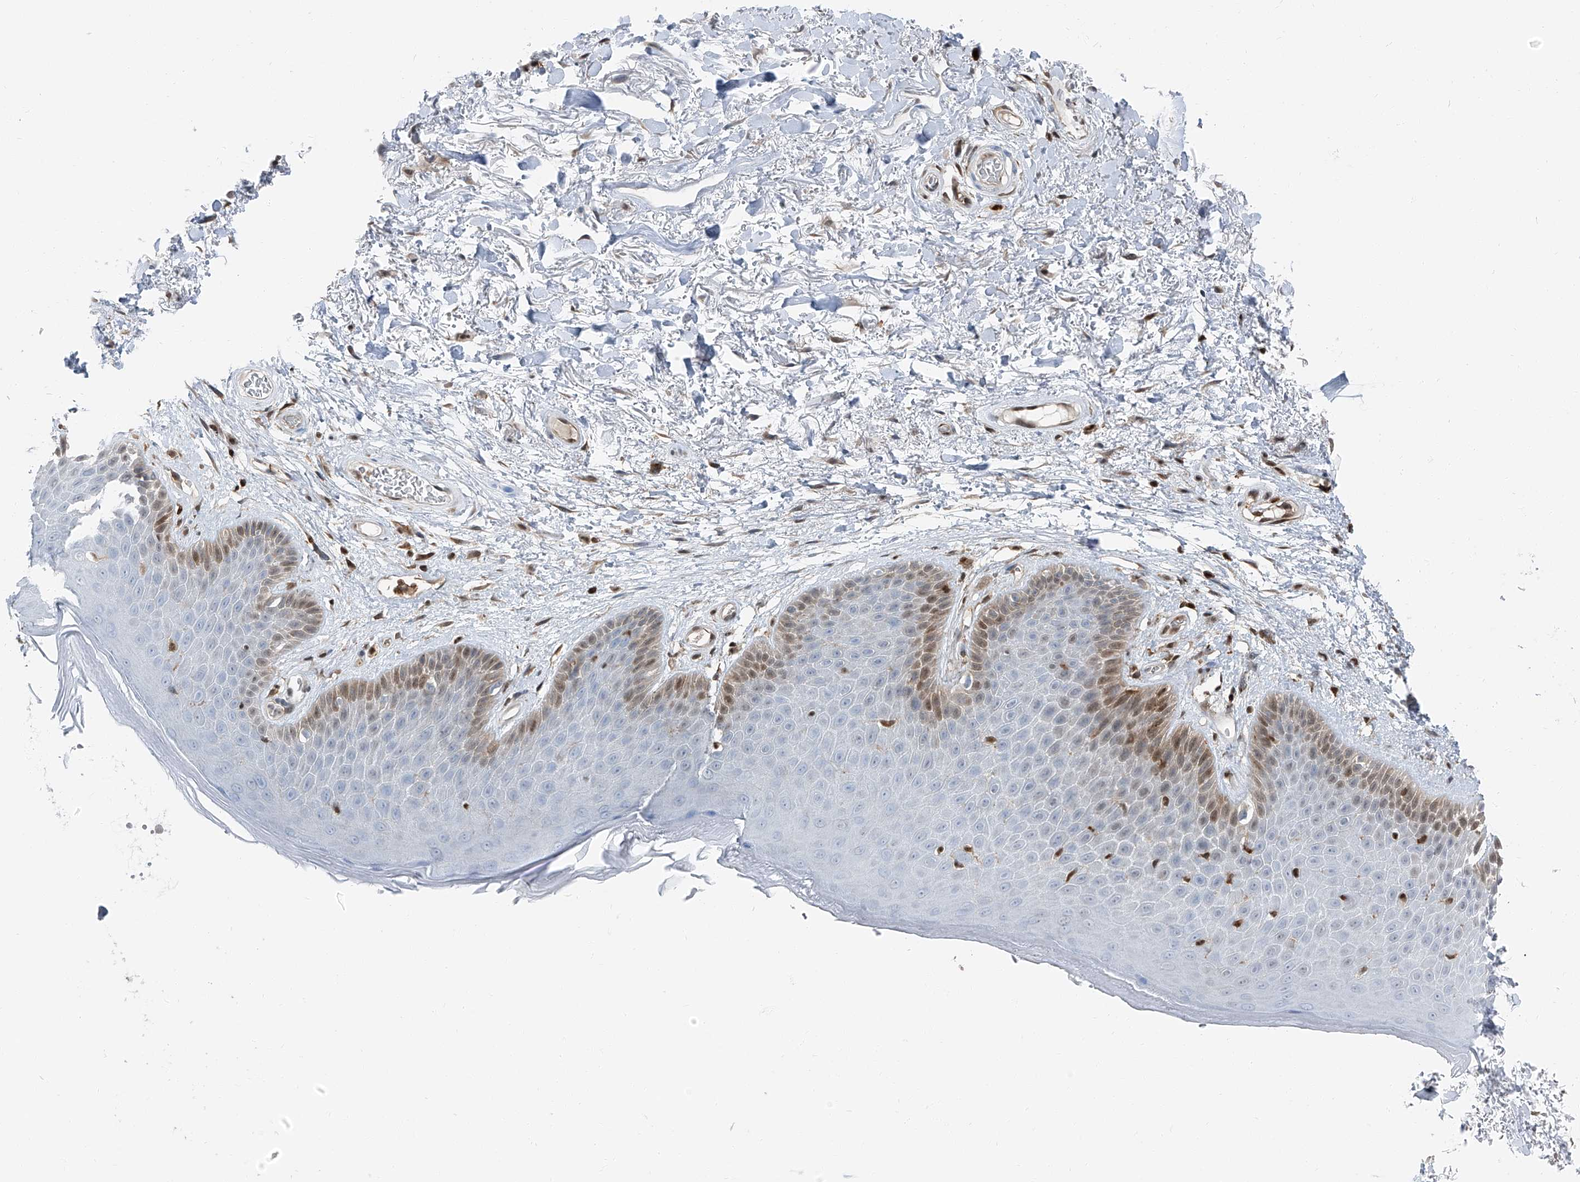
{"staining": {"intensity": "moderate", "quantity": "25%-75%", "location": "cytoplasmic/membranous,nuclear"}, "tissue": "skin", "cell_type": "Epidermal cells", "image_type": "normal", "snomed": [{"axis": "morphology", "description": "Normal tissue, NOS"}, {"axis": "topography", "description": "Anal"}], "caption": "A brown stain labels moderate cytoplasmic/membranous,nuclear expression of a protein in epidermal cells of normal human skin.", "gene": "PSMB10", "patient": {"sex": "male", "age": 74}}